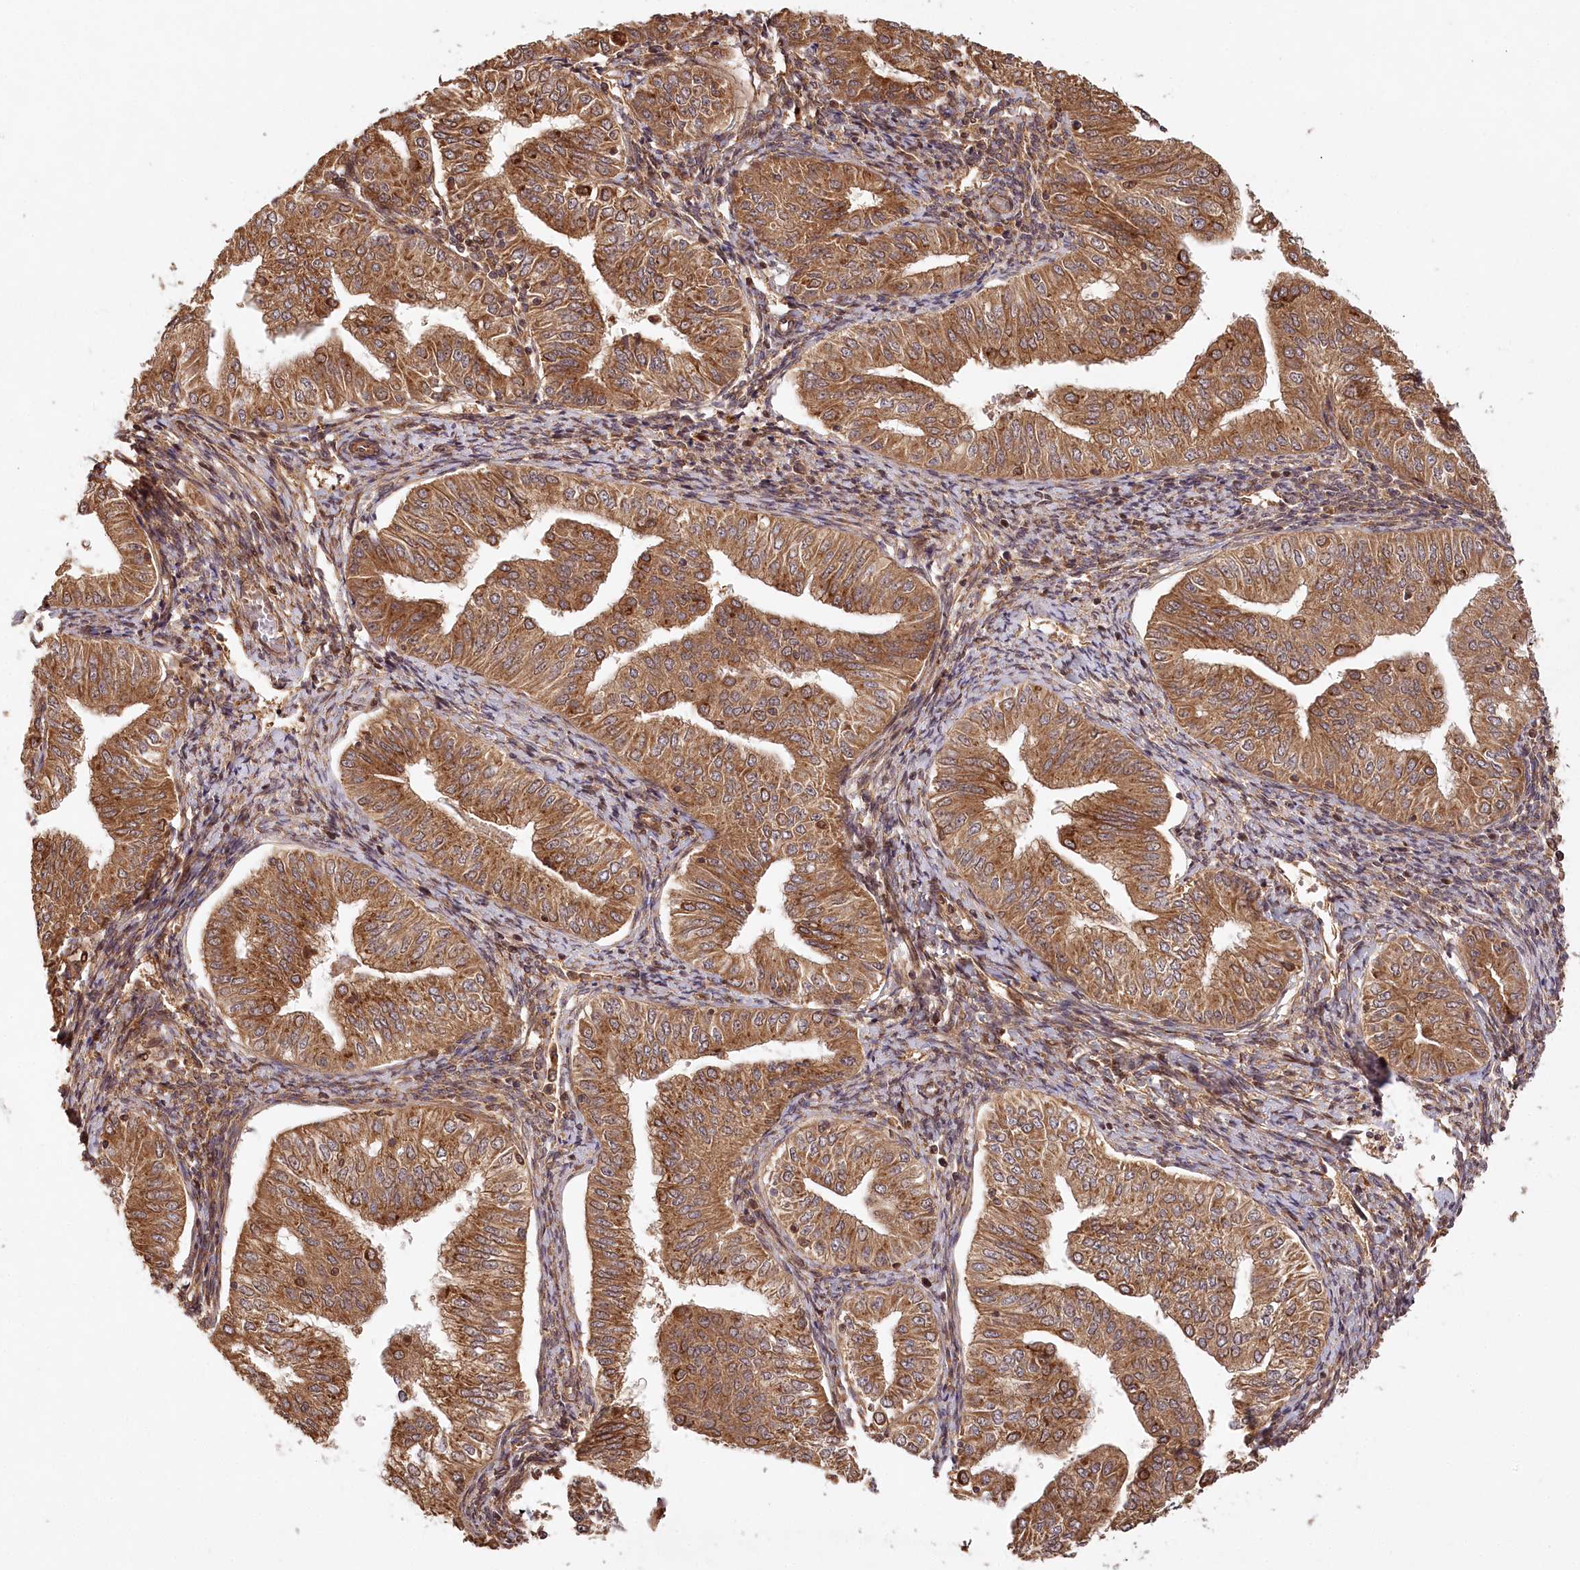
{"staining": {"intensity": "moderate", "quantity": ">75%", "location": "cytoplasmic/membranous"}, "tissue": "endometrial cancer", "cell_type": "Tumor cells", "image_type": "cancer", "snomed": [{"axis": "morphology", "description": "Normal tissue, NOS"}, {"axis": "morphology", "description": "Adenocarcinoma, NOS"}, {"axis": "topography", "description": "Endometrium"}], "caption": "A high-resolution micrograph shows IHC staining of adenocarcinoma (endometrial), which exhibits moderate cytoplasmic/membranous expression in approximately >75% of tumor cells.", "gene": "LSS", "patient": {"sex": "female", "age": 53}}